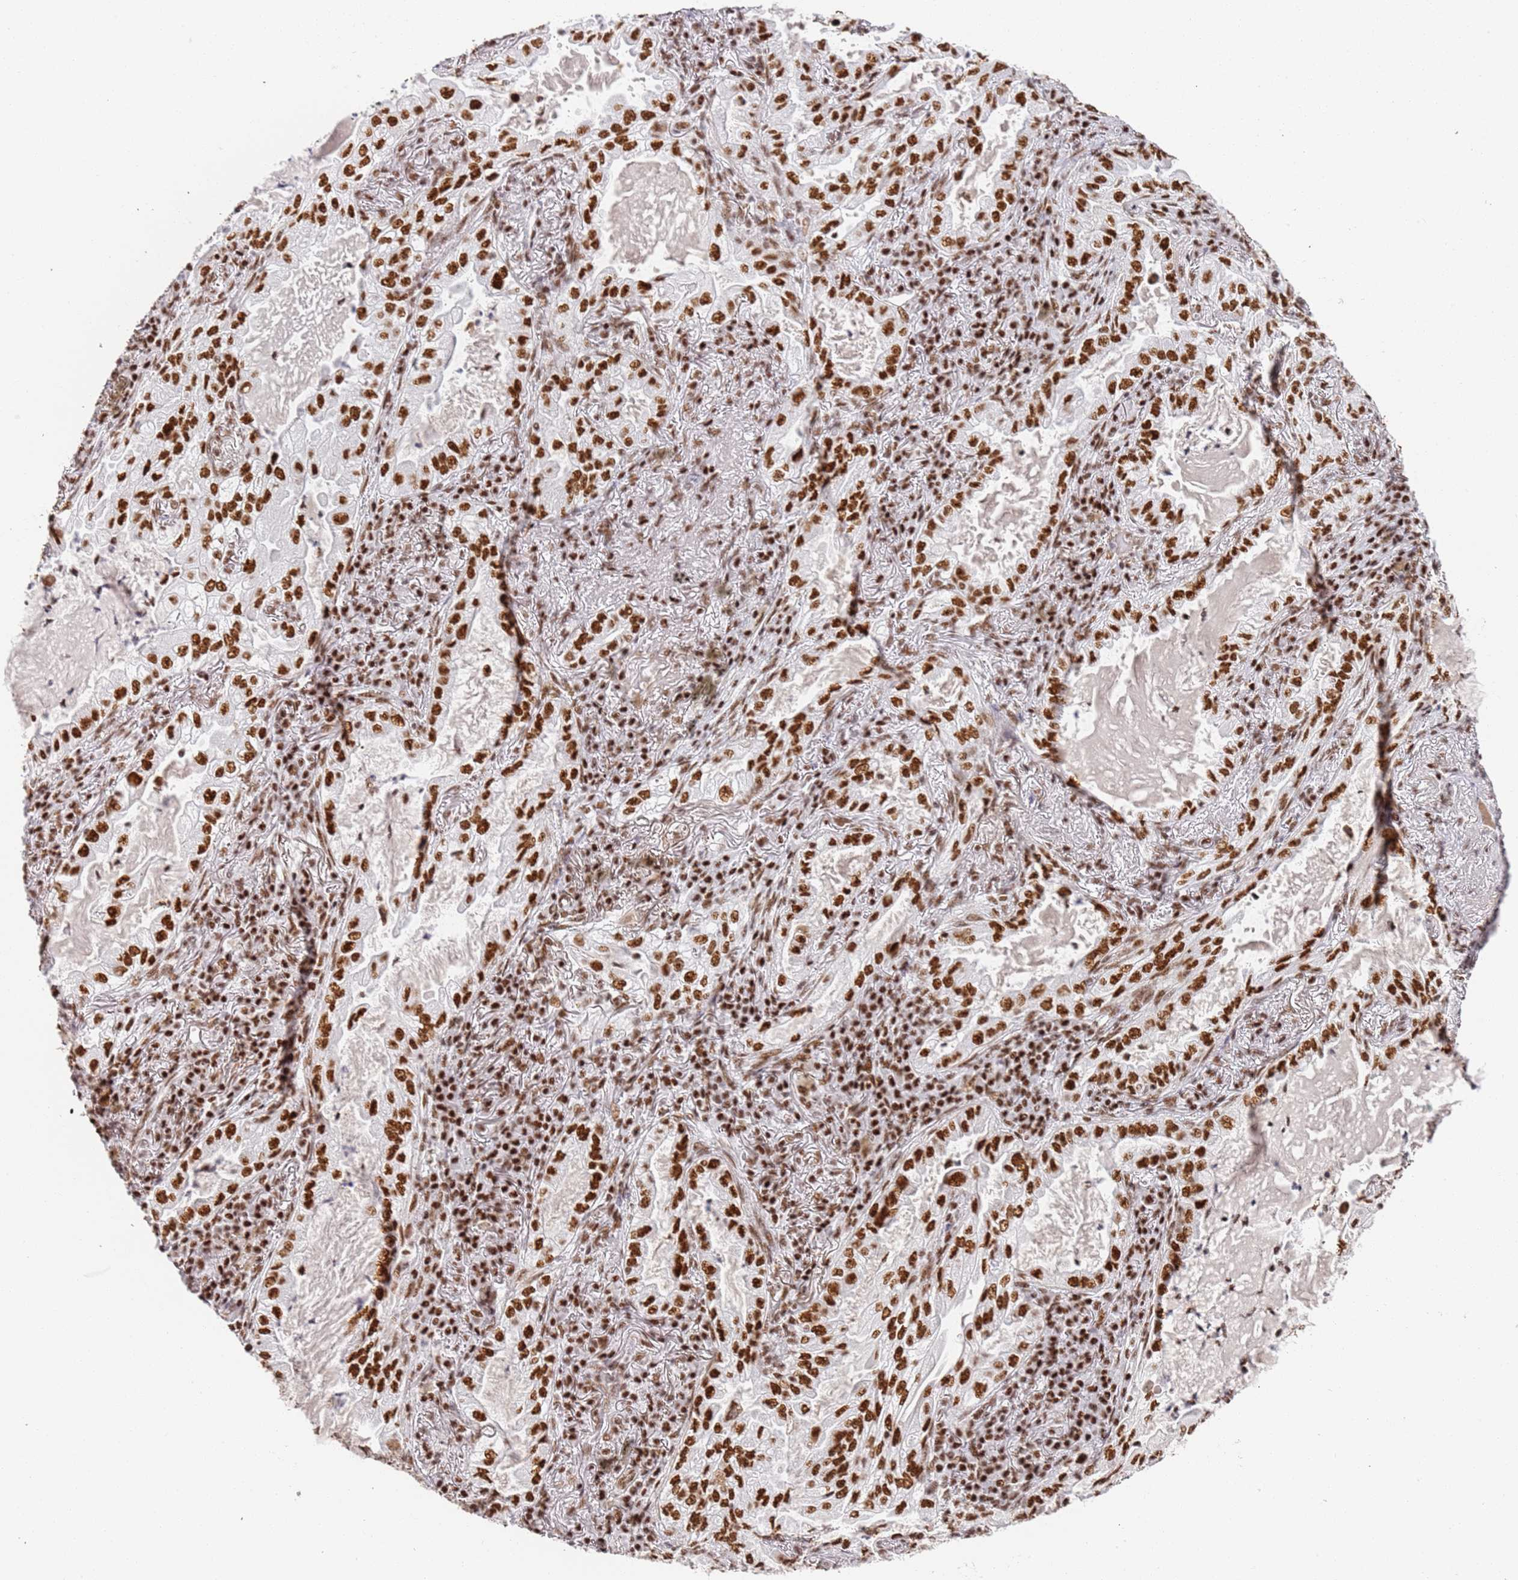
{"staining": {"intensity": "strong", "quantity": ">75%", "location": "nuclear"}, "tissue": "lung cancer", "cell_type": "Tumor cells", "image_type": "cancer", "snomed": [{"axis": "morphology", "description": "Adenocarcinoma, NOS"}, {"axis": "topography", "description": "Lung"}], "caption": "IHC of human lung cancer (adenocarcinoma) reveals high levels of strong nuclear expression in approximately >75% of tumor cells.", "gene": "AKAP8L", "patient": {"sex": "female", "age": 73}}